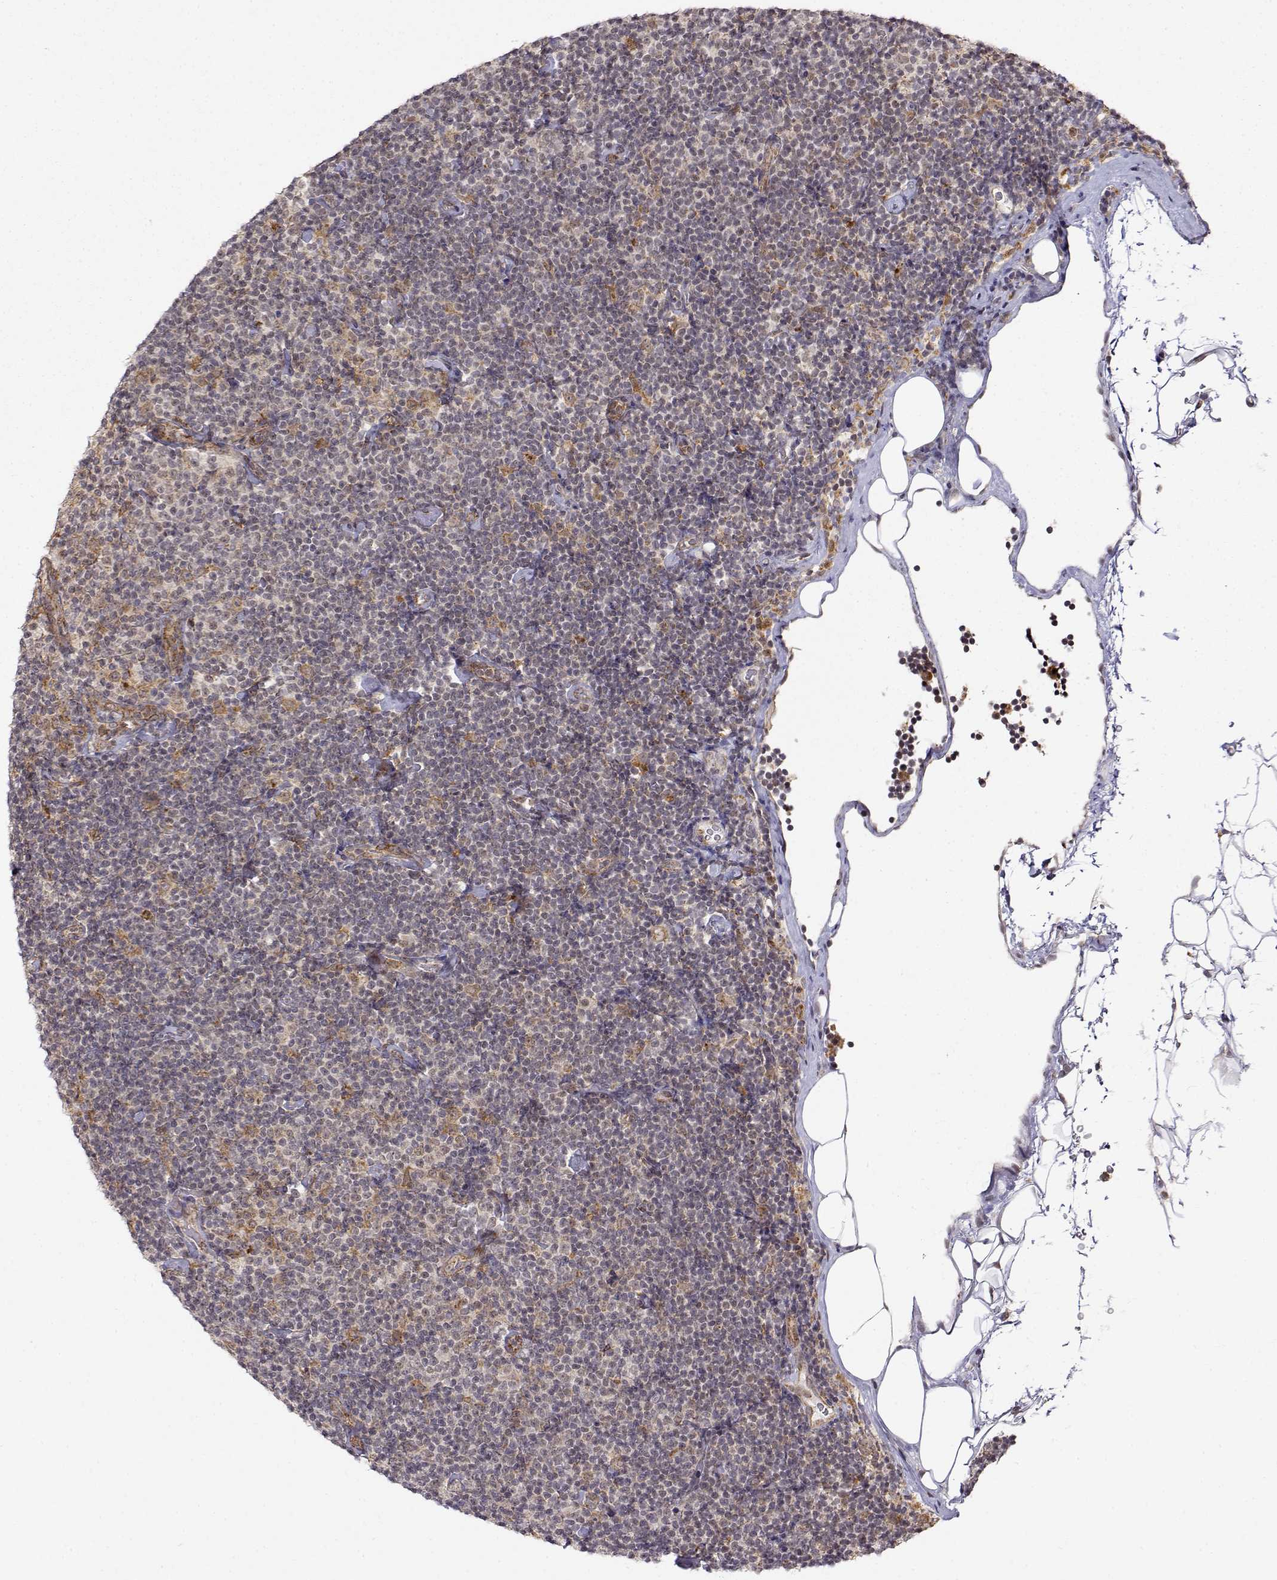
{"staining": {"intensity": "moderate", "quantity": "<25%", "location": "cytoplasmic/membranous"}, "tissue": "lymphoma", "cell_type": "Tumor cells", "image_type": "cancer", "snomed": [{"axis": "morphology", "description": "Malignant lymphoma, non-Hodgkin's type, Low grade"}, {"axis": "topography", "description": "Lymph node"}], "caption": "DAB immunohistochemical staining of malignant lymphoma, non-Hodgkin's type (low-grade) reveals moderate cytoplasmic/membranous protein staining in about <25% of tumor cells. The staining was performed using DAB (3,3'-diaminobenzidine), with brown indicating positive protein expression. Nuclei are stained blue with hematoxylin.", "gene": "RNF13", "patient": {"sex": "male", "age": 81}}